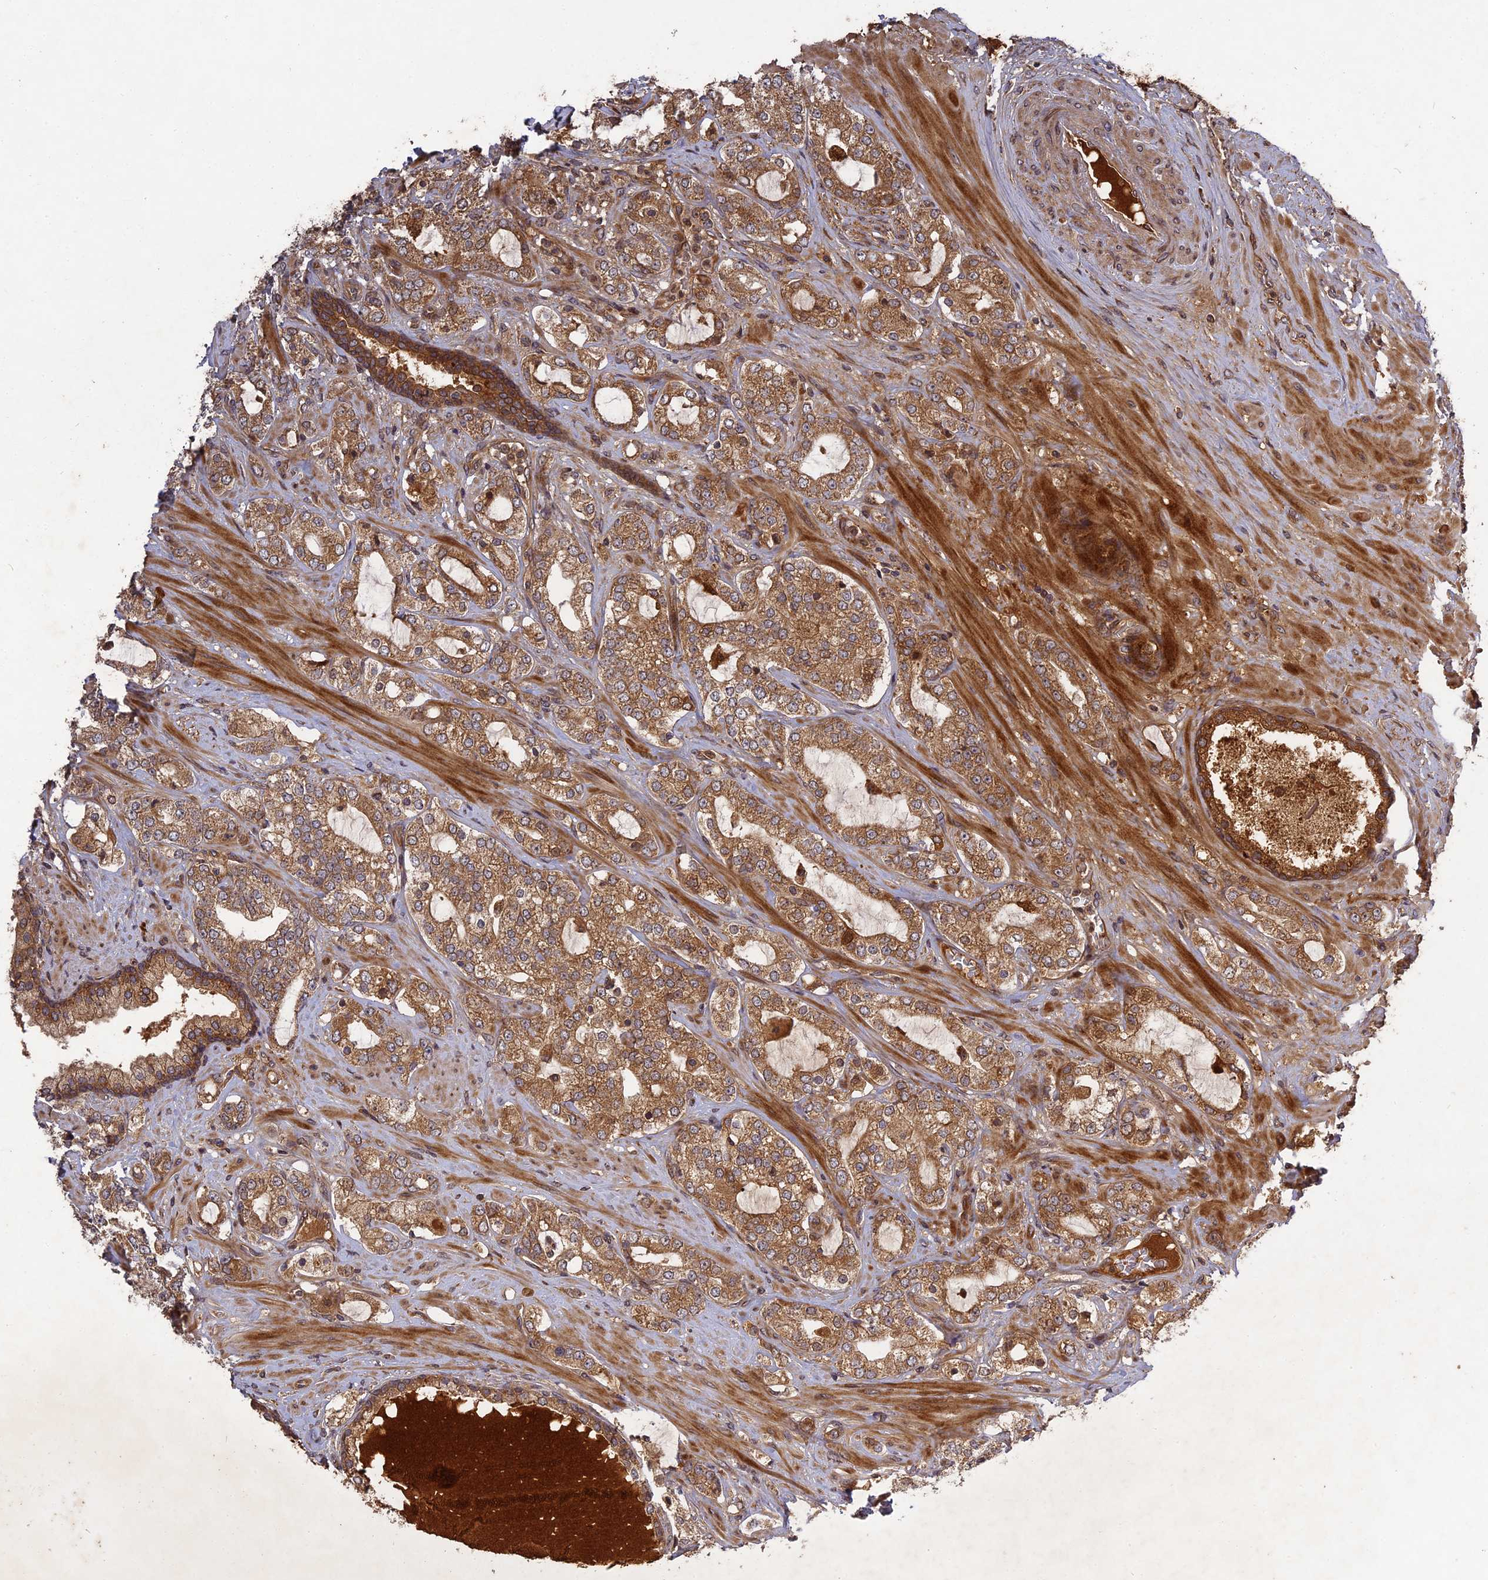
{"staining": {"intensity": "moderate", "quantity": ">75%", "location": "cytoplasmic/membranous"}, "tissue": "prostate cancer", "cell_type": "Tumor cells", "image_type": "cancer", "snomed": [{"axis": "morphology", "description": "Adenocarcinoma, High grade"}, {"axis": "topography", "description": "Prostate"}], "caption": "Protein staining shows moderate cytoplasmic/membranous positivity in approximately >75% of tumor cells in prostate cancer (adenocarcinoma (high-grade)). (IHC, brightfield microscopy, high magnification).", "gene": "TMUB2", "patient": {"sex": "male", "age": 64}}